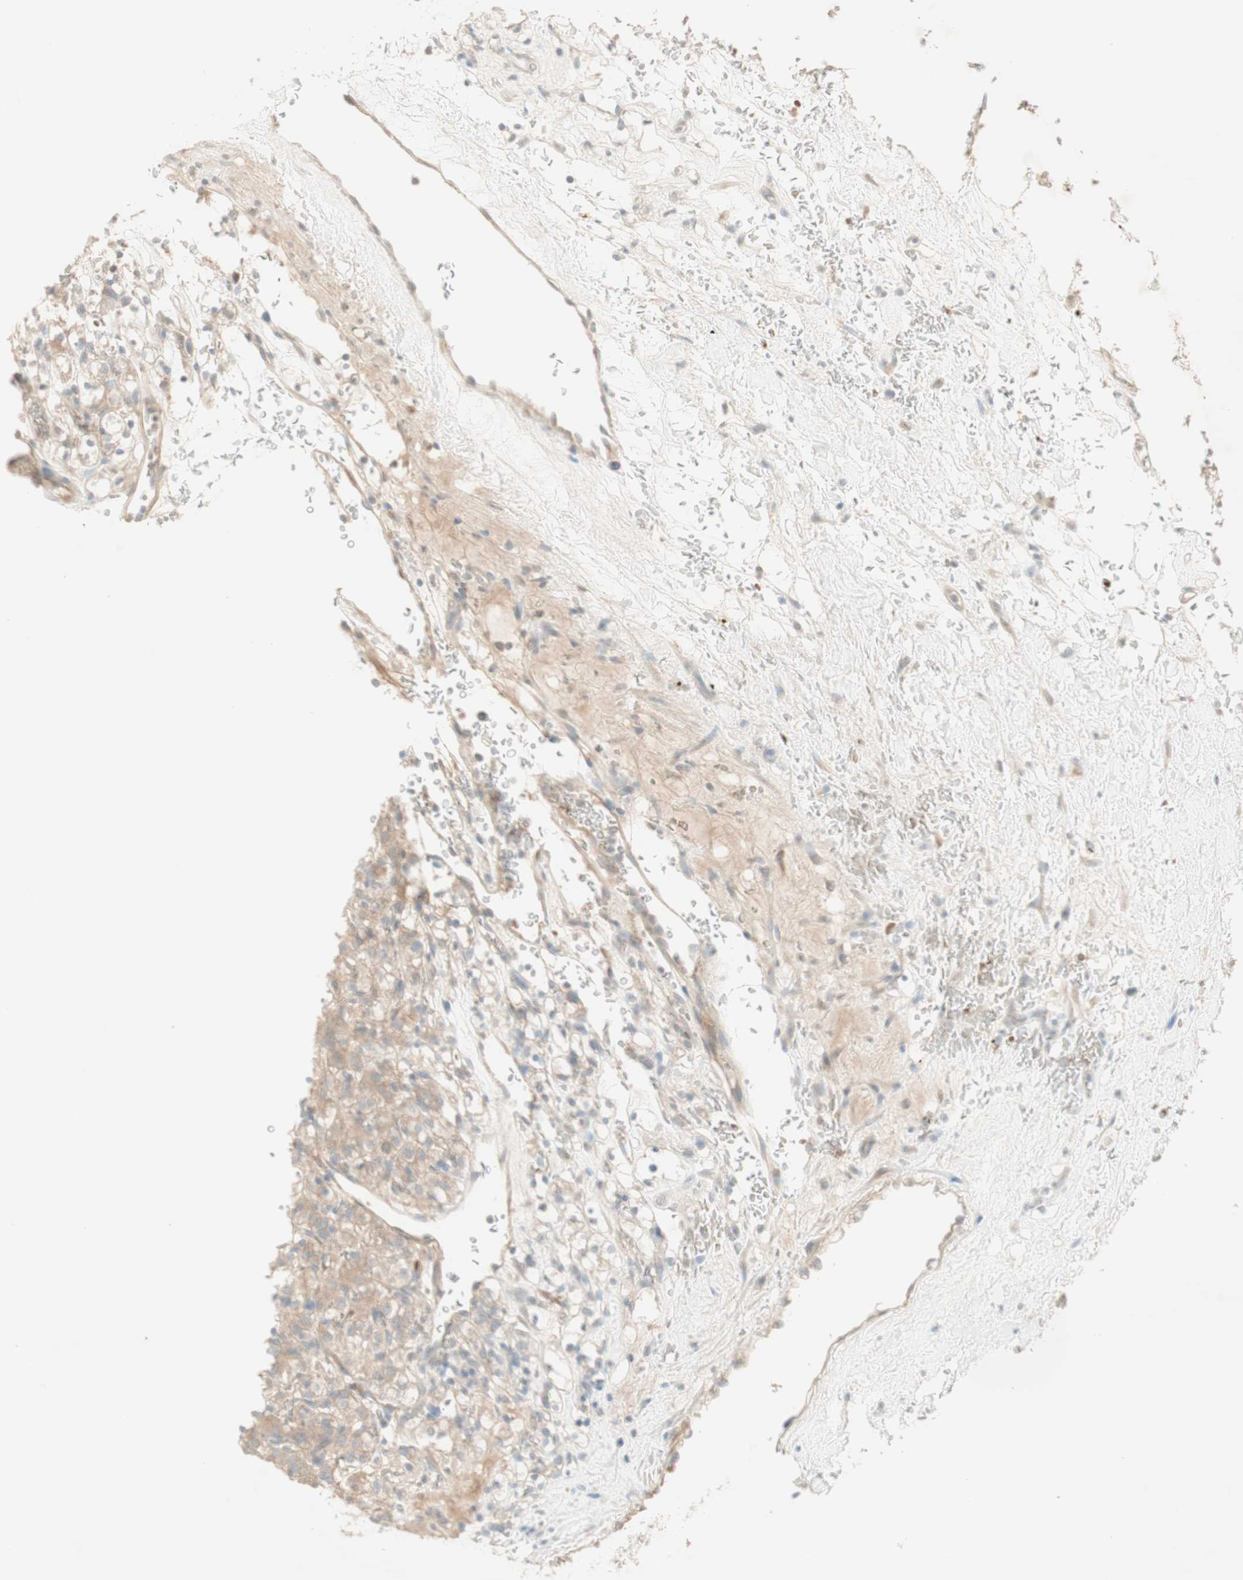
{"staining": {"intensity": "moderate", "quantity": ">75%", "location": "cytoplasmic/membranous"}, "tissue": "renal cancer", "cell_type": "Tumor cells", "image_type": "cancer", "snomed": [{"axis": "morphology", "description": "Normal tissue, NOS"}, {"axis": "morphology", "description": "Adenocarcinoma, NOS"}, {"axis": "topography", "description": "Kidney"}], "caption": "IHC staining of renal cancer (adenocarcinoma), which shows medium levels of moderate cytoplasmic/membranous positivity in approximately >75% of tumor cells indicating moderate cytoplasmic/membranous protein staining. The staining was performed using DAB (3,3'-diaminobenzidine) (brown) for protein detection and nuclei were counterstained in hematoxylin (blue).", "gene": "PTGER4", "patient": {"sex": "female", "age": 72}}